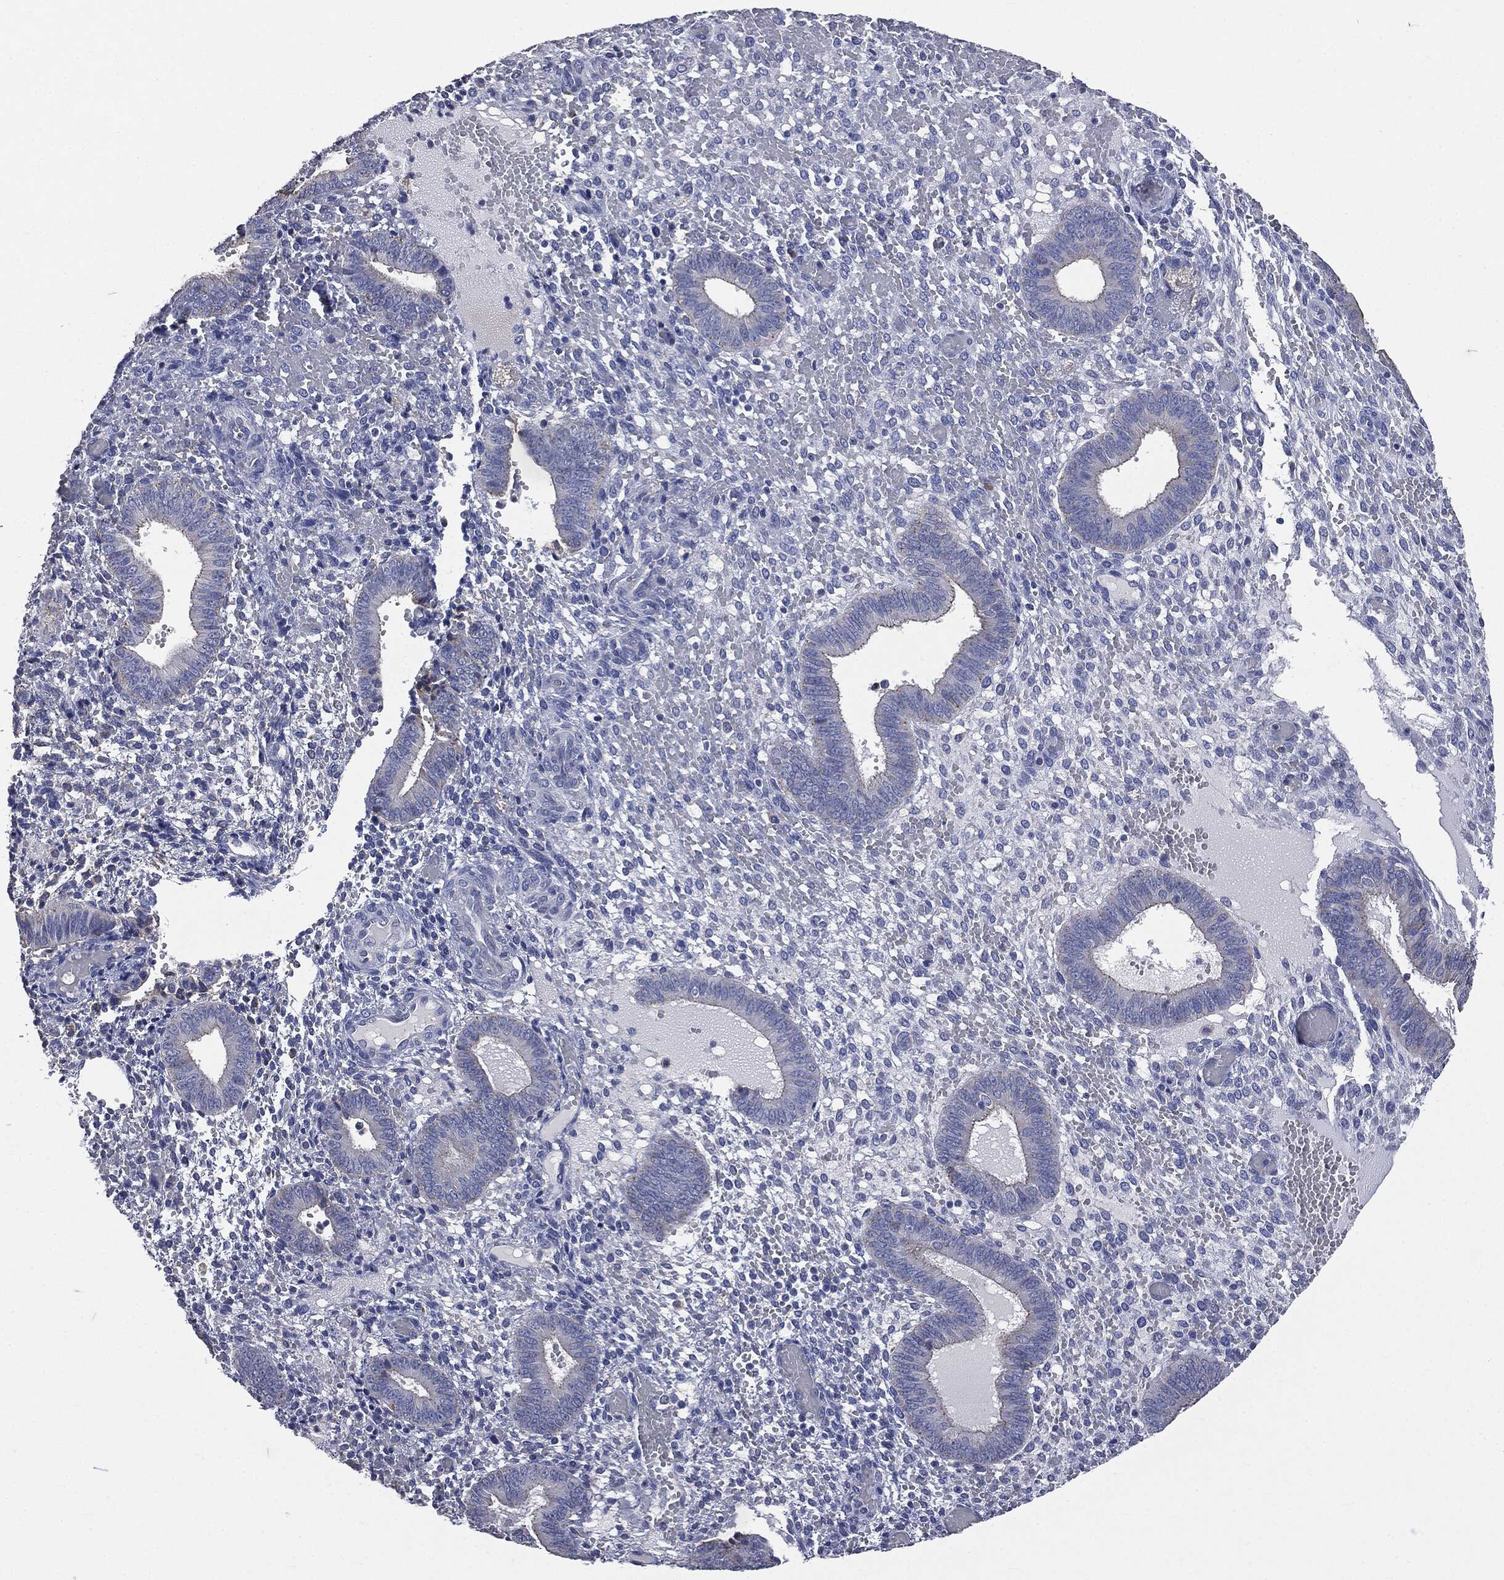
{"staining": {"intensity": "negative", "quantity": "none", "location": "none"}, "tissue": "endometrium", "cell_type": "Cells in endometrial stroma", "image_type": "normal", "snomed": [{"axis": "morphology", "description": "Normal tissue, NOS"}, {"axis": "topography", "description": "Endometrium"}], "caption": "Photomicrograph shows no protein positivity in cells in endometrial stroma of unremarkable endometrium. Nuclei are stained in blue.", "gene": "PTGS2", "patient": {"sex": "female", "age": 42}}